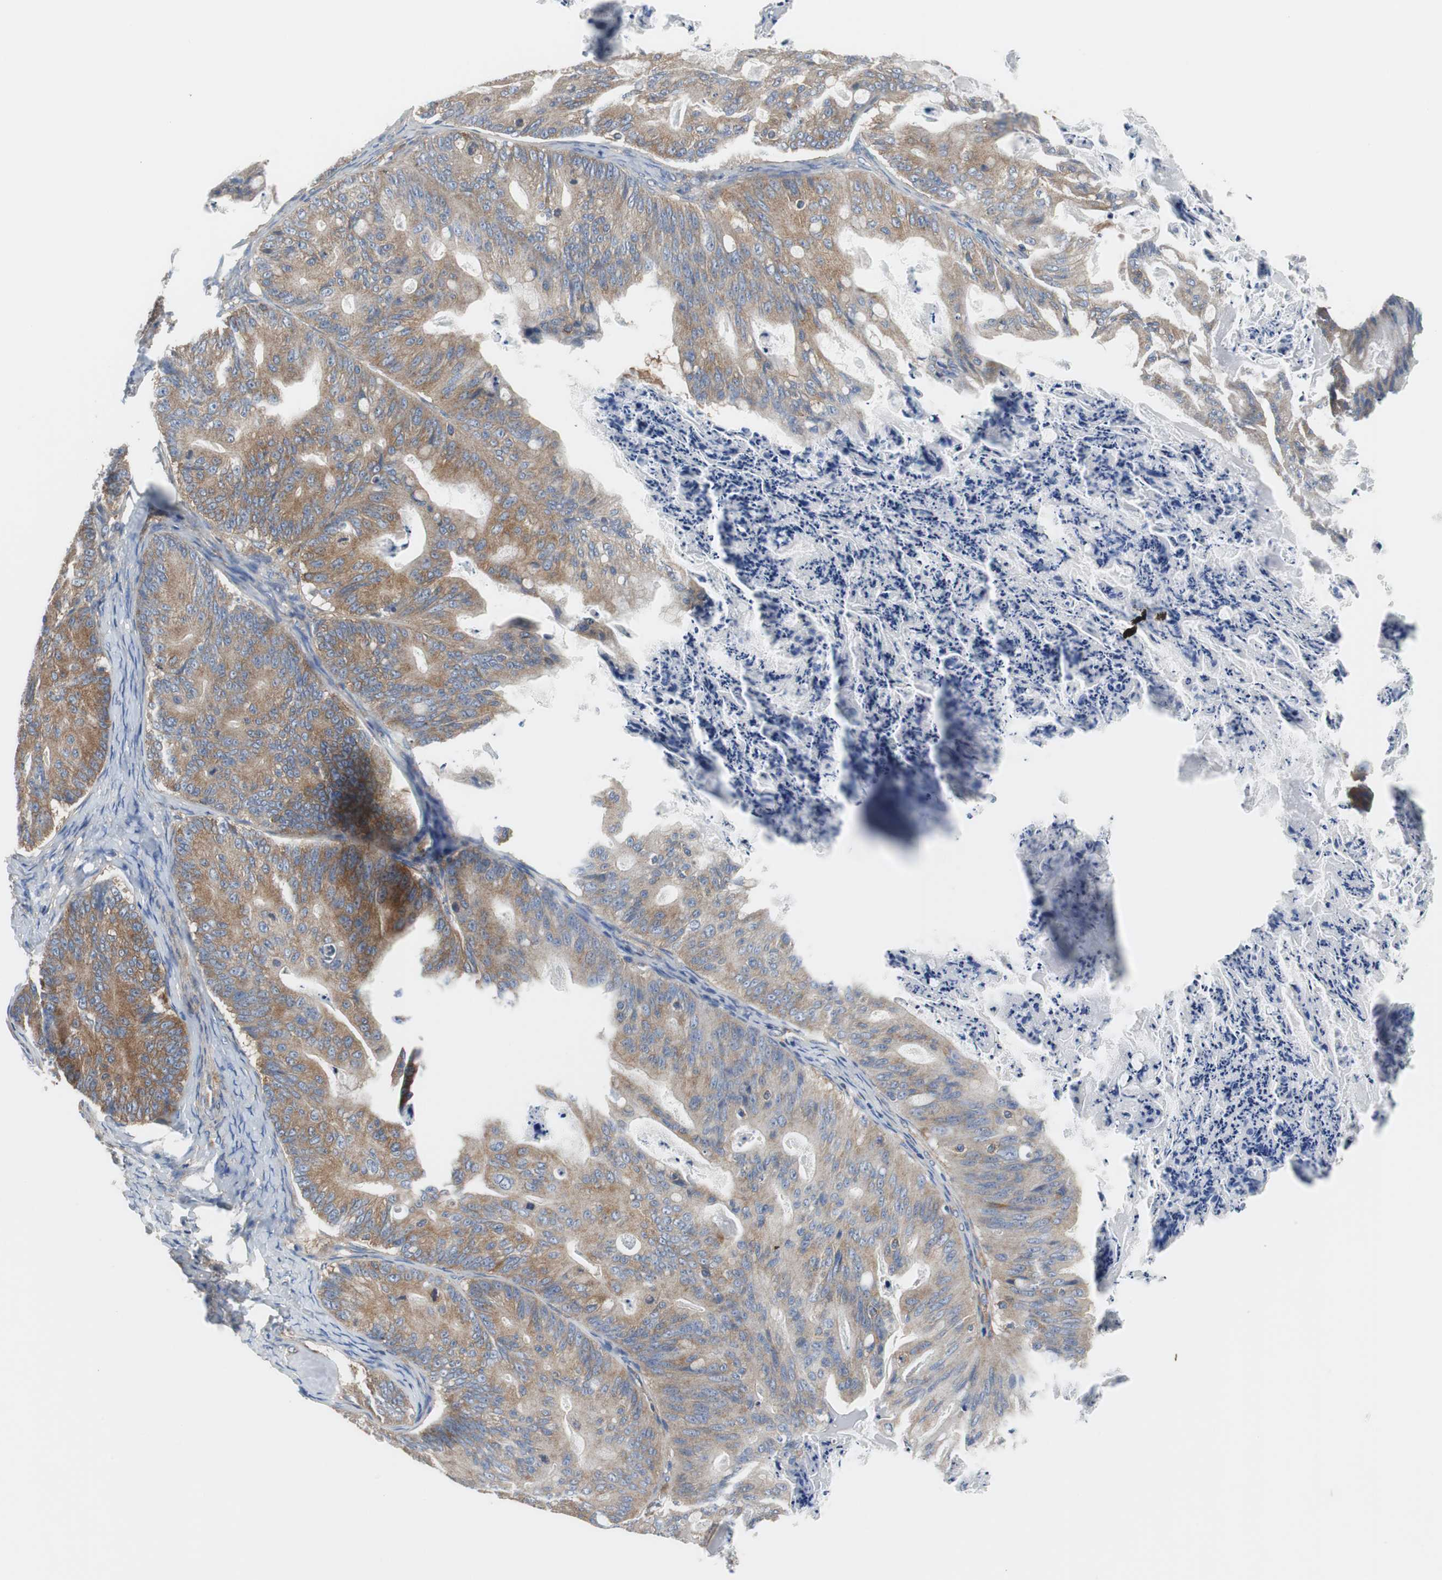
{"staining": {"intensity": "moderate", "quantity": ">75%", "location": "cytoplasmic/membranous"}, "tissue": "ovarian cancer", "cell_type": "Tumor cells", "image_type": "cancer", "snomed": [{"axis": "morphology", "description": "Cystadenocarcinoma, mucinous, NOS"}, {"axis": "topography", "description": "Ovary"}], "caption": "Mucinous cystadenocarcinoma (ovarian) stained with DAB (3,3'-diaminobenzidine) immunohistochemistry reveals medium levels of moderate cytoplasmic/membranous expression in about >75% of tumor cells. (DAB IHC with brightfield microscopy, high magnification).", "gene": "BRAF", "patient": {"sex": "female", "age": 36}}